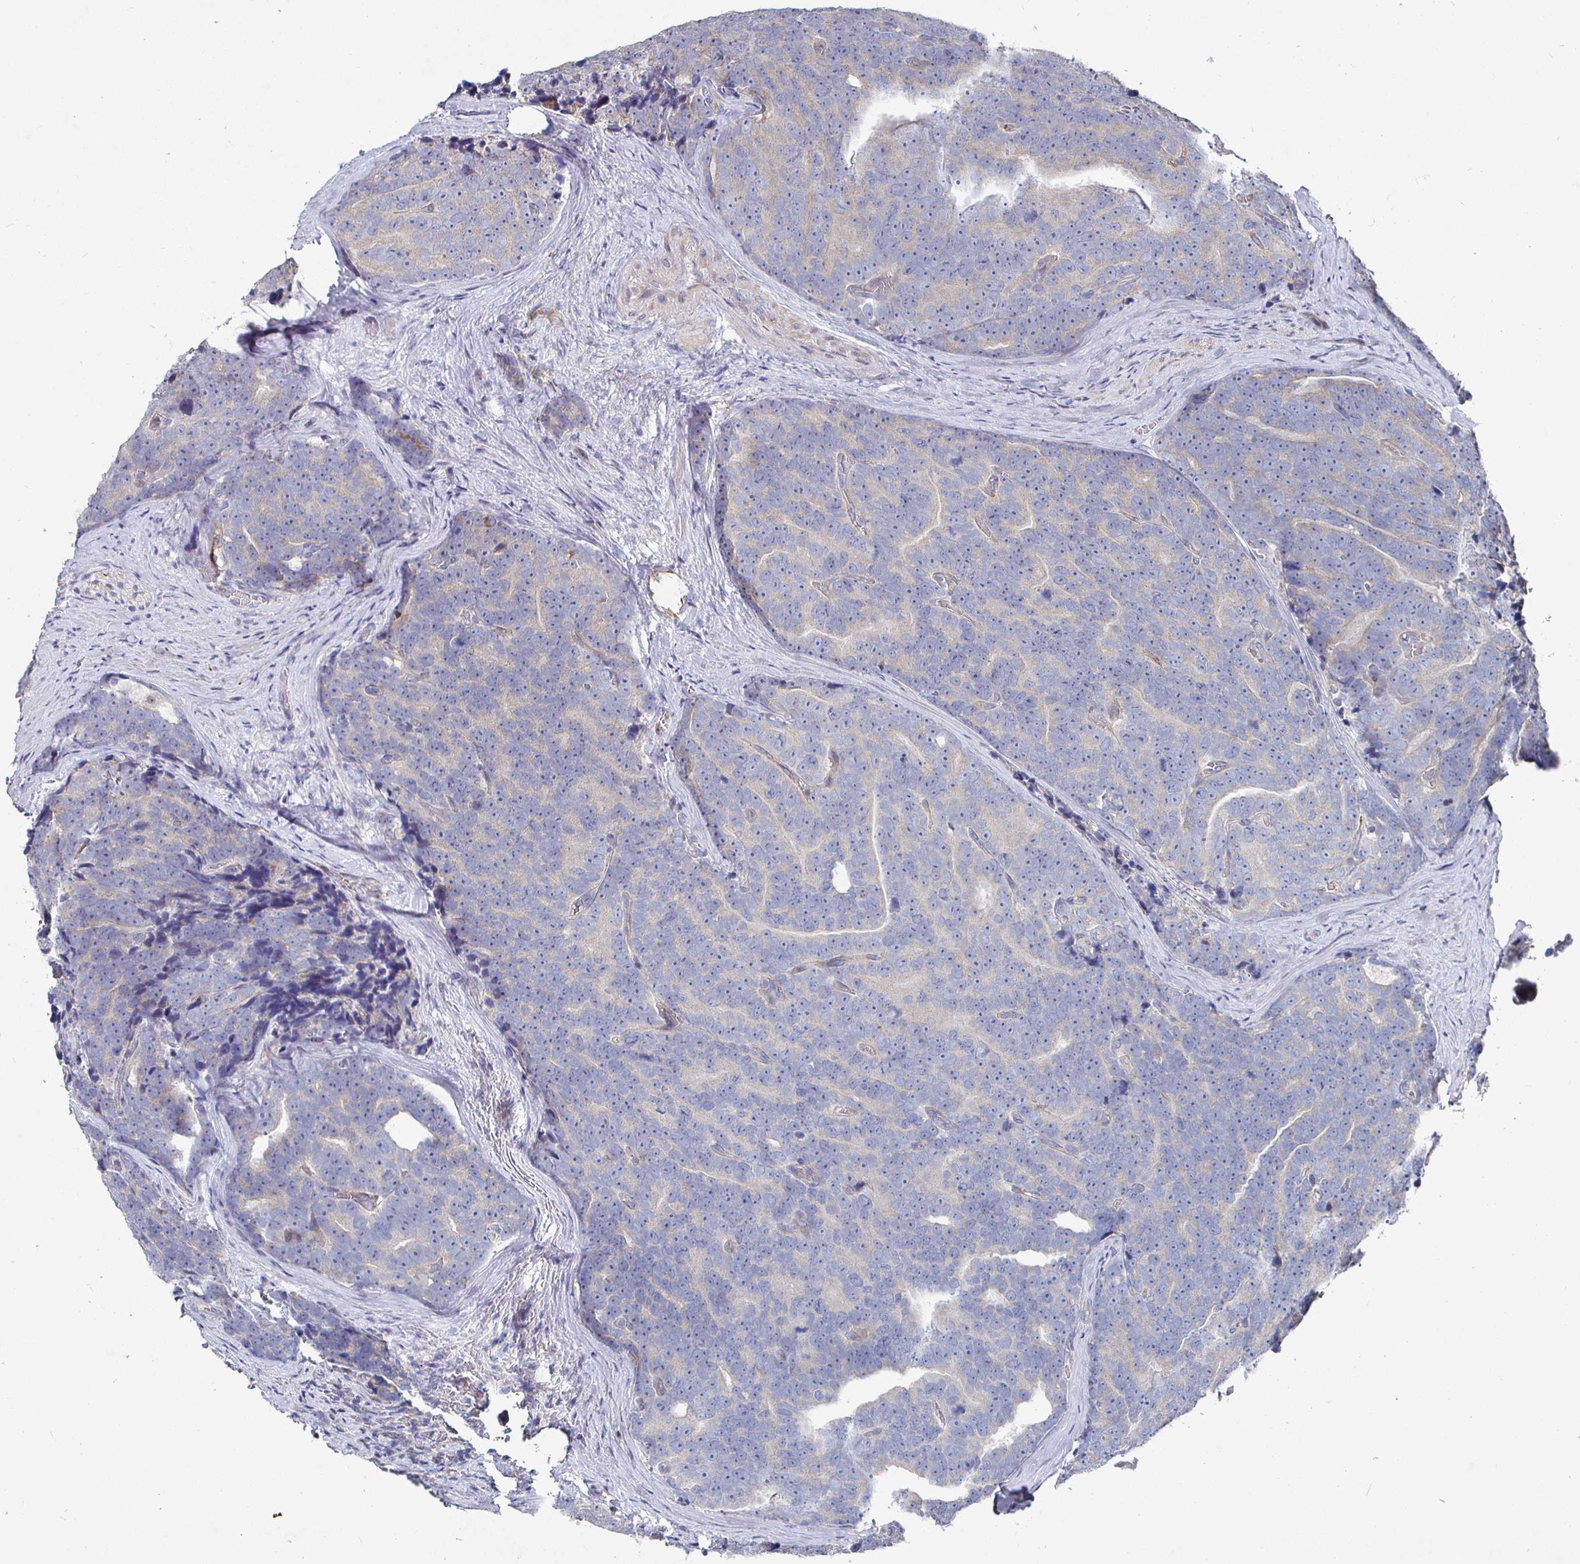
{"staining": {"intensity": "weak", "quantity": "25%-75%", "location": "cytoplasmic/membranous"}, "tissue": "prostate cancer", "cell_type": "Tumor cells", "image_type": "cancer", "snomed": [{"axis": "morphology", "description": "Adenocarcinoma, Low grade"}, {"axis": "topography", "description": "Prostate"}], "caption": "Immunohistochemical staining of human adenocarcinoma (low-grade) (prostate) shows weak cytoplasmic/membranous protein staining in approximately 25%-75% of tumor cells.", "gene": "NRSN1", "patient": {"sex": "male", "age": 62}}